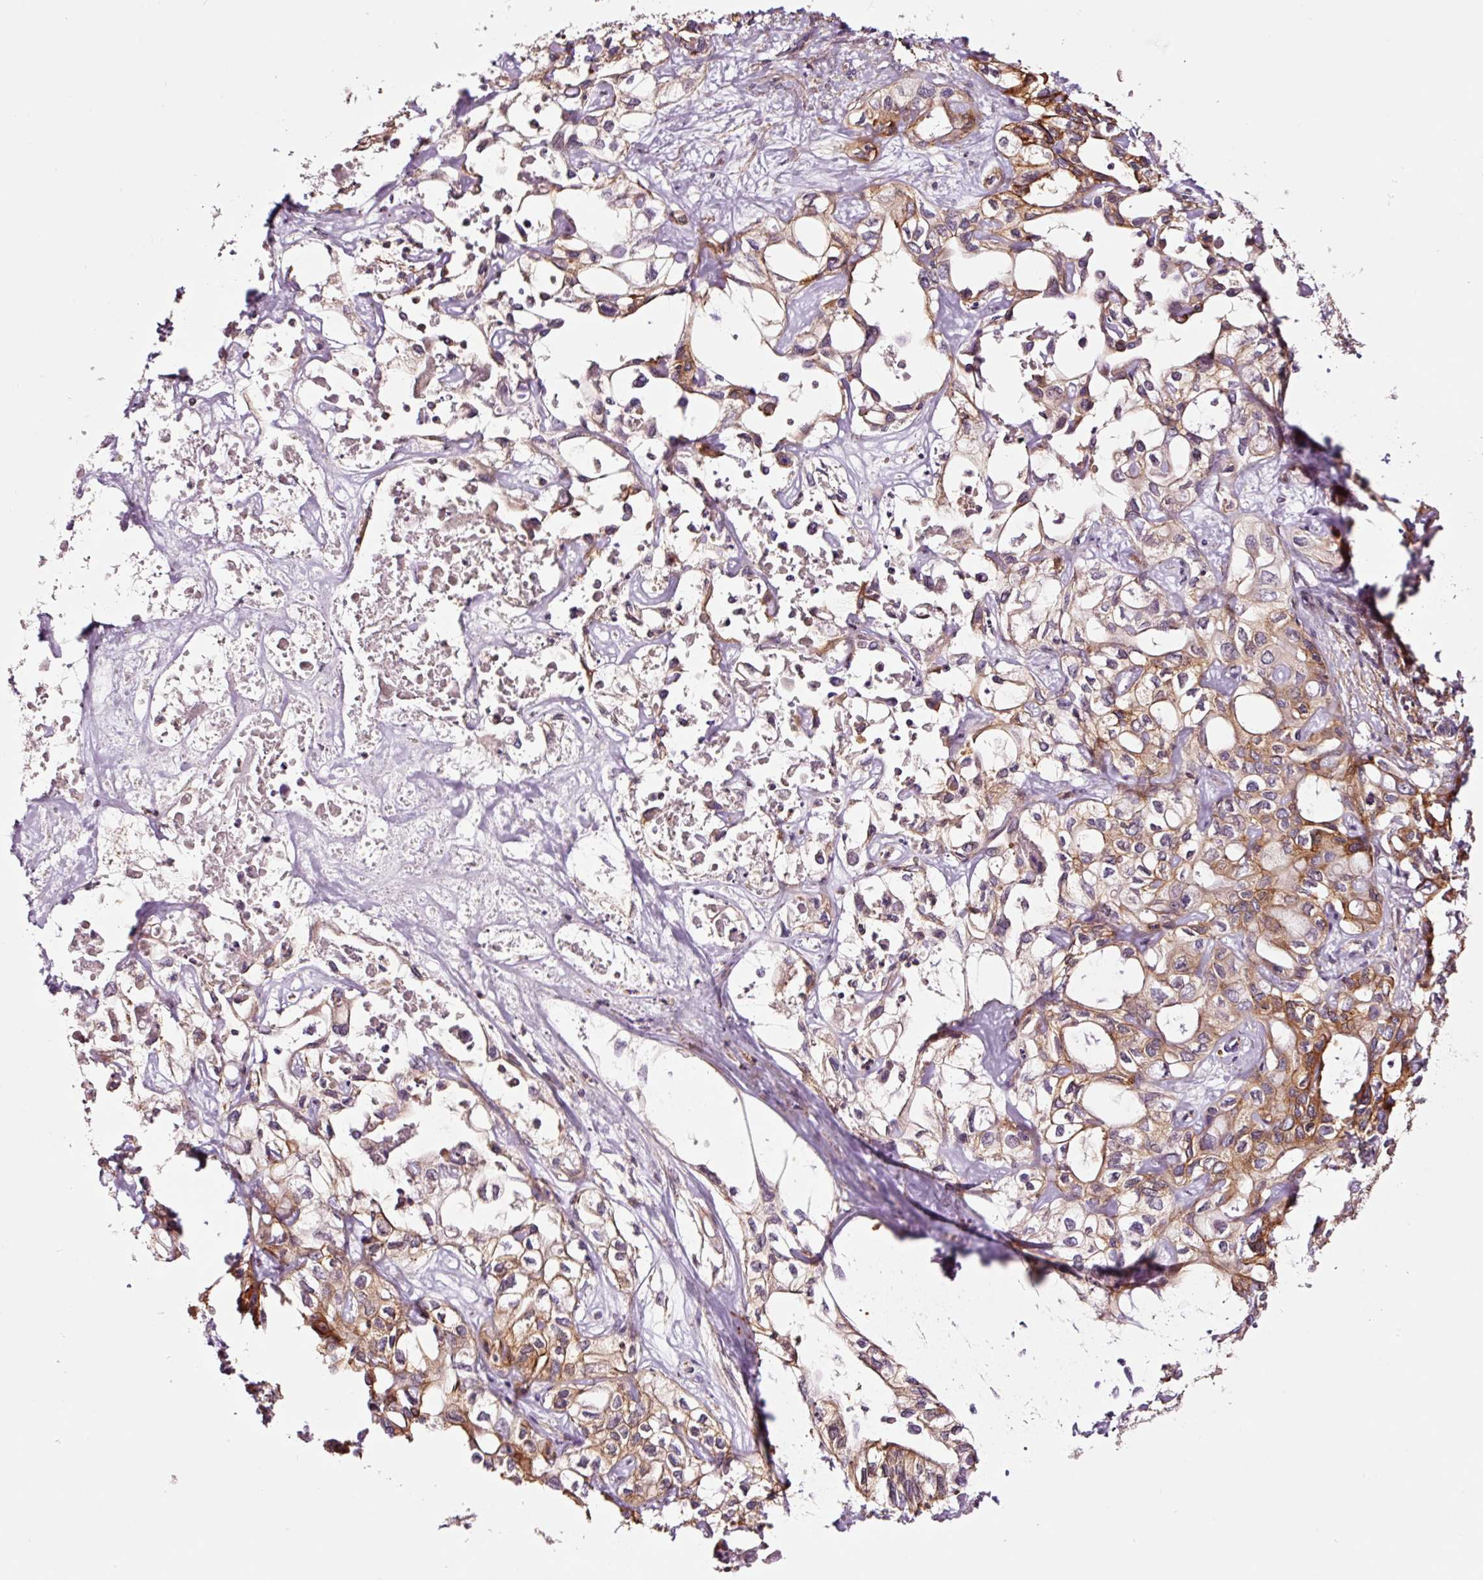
{"staining": {"intensity": "moderate", "quantity": "25%-75%", "location": "cytoplasmic/membranous"}, "tissue": "liver cancer", "cell_type": "Tumor cells", "image_type": "cancer", "snomed": [{"axis": "morphology", "description": "Cholangiocarcinoma"}, {"axis": "topography", "description": "Liver"}], "caption": "This photomicrograph displays immunohistochemistry staining of human cholangiocarcinoma (liver), with medium moderate cytoplasmic/membranous staining in about 25%-75% of tumor cells.", "gene": "ADD3", "patient": {"sex": "female", "age": 64}}